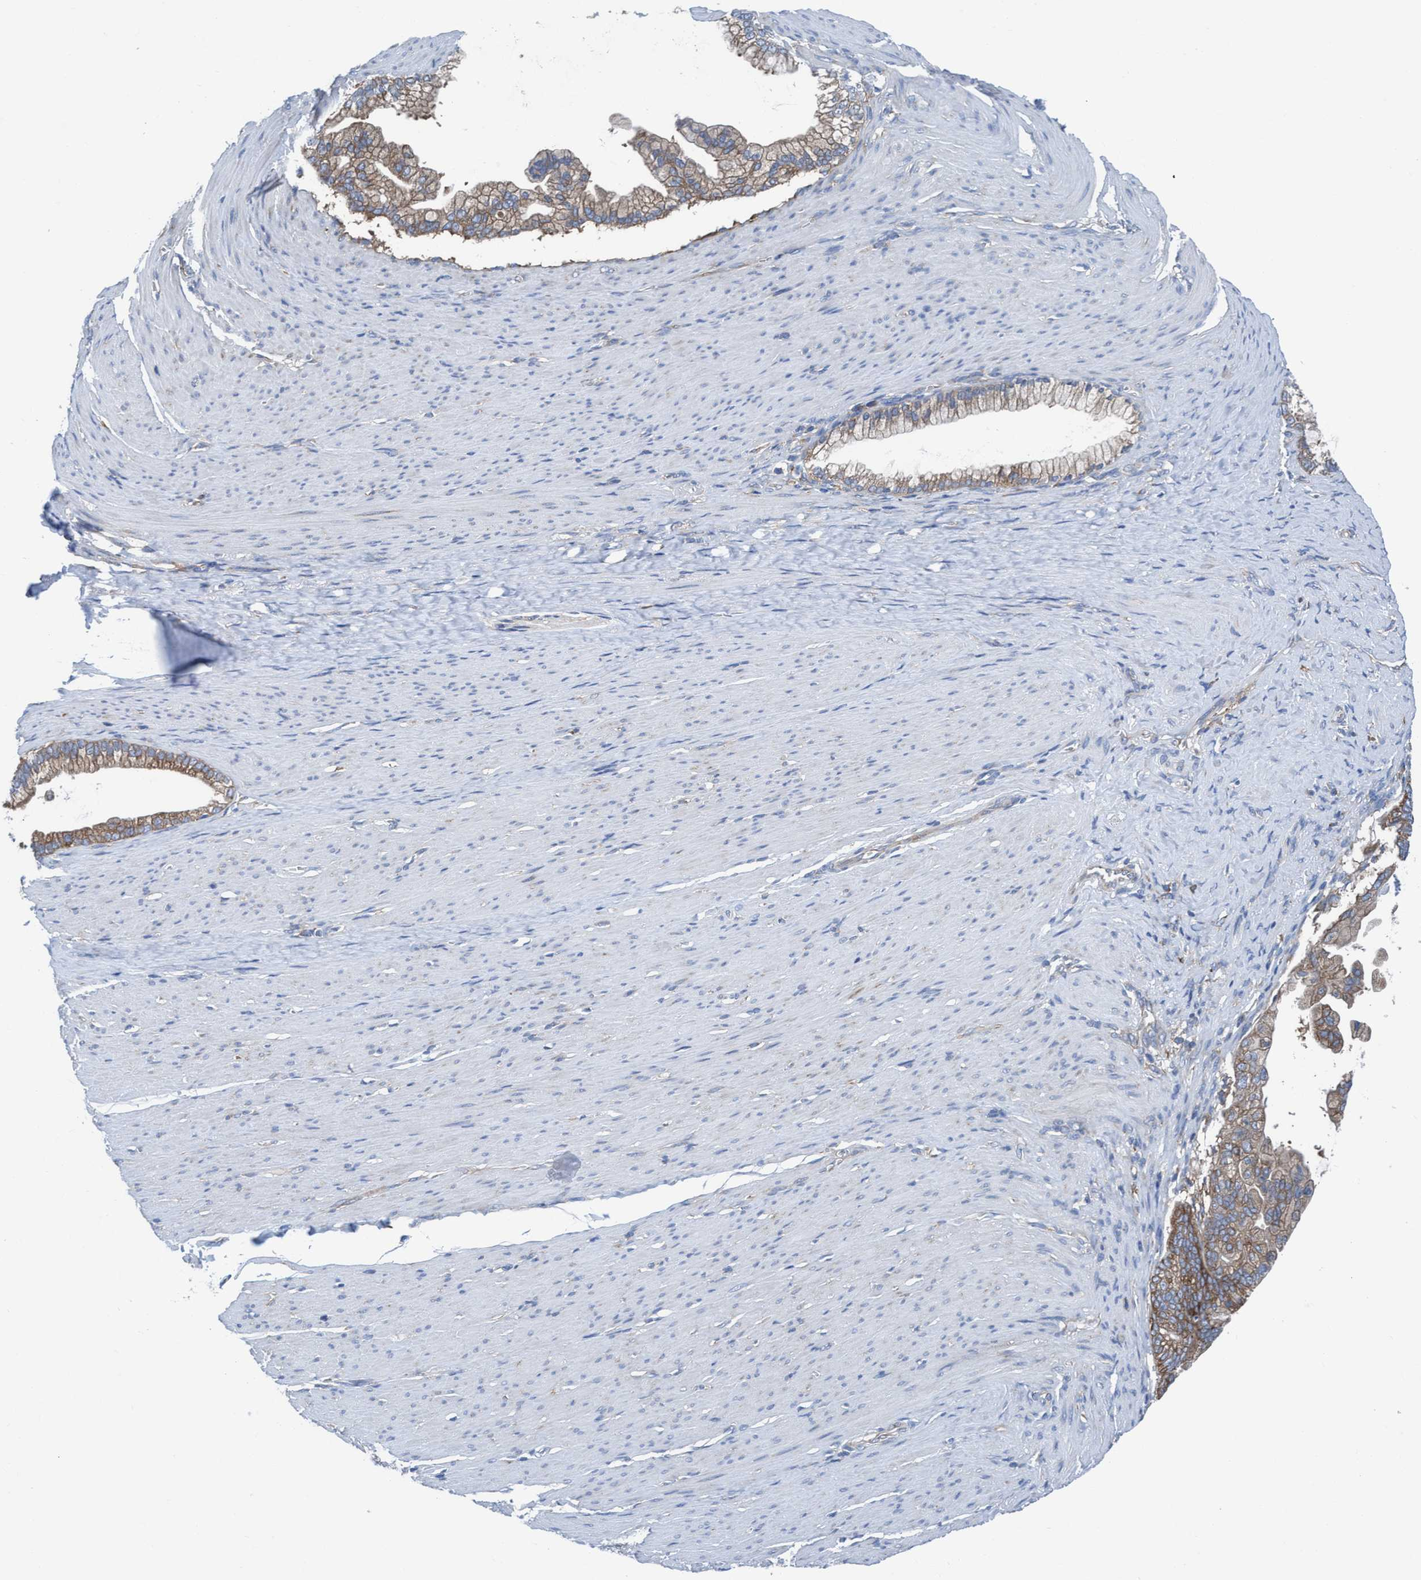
{"staining": {"intensity": "weak", "quantity": ">75%", "location": "cytoplasmic/membranous"}, "tissue": "pancreatic cancer", "cell_type": "Tumor cells", "image_type": "cancer", "snomed": [{"axis": "morphology", "description": "Adenocarcinoma, NOS"}, {"axis": "topography", "description": "Pancreas"}], "caption": "Protein expression analysis of pancreatic adenocarcinoma demonstrates weak cytoplasmic/membranous expression in about >75% of tumor cells.", "gene": "NMT1", "patient": {"sex": "male", "age": 69}}